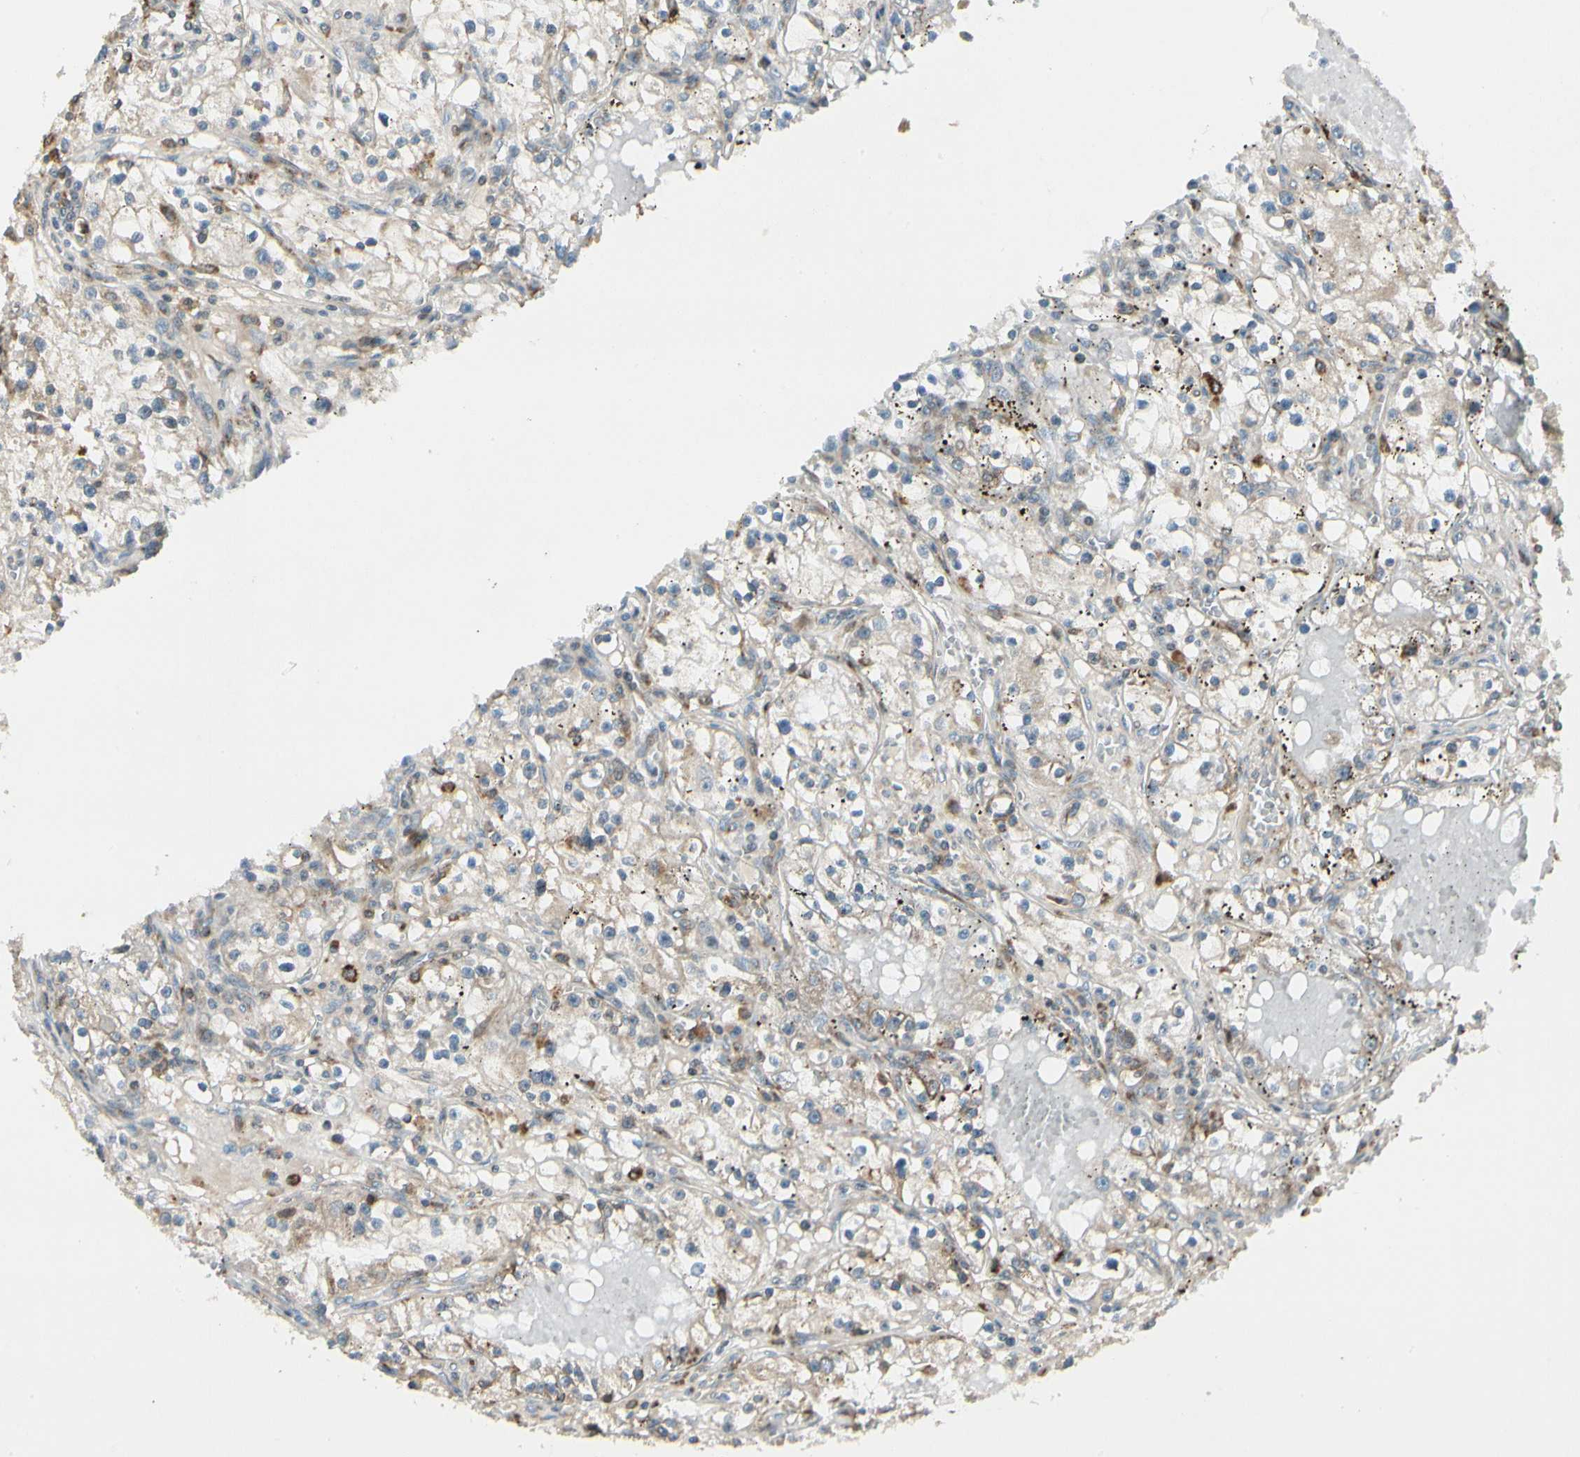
{"staining": {"intensity": "weak", "quantity": "25%-75%", "location": "cytoplasmic/membranous"}, "tissue": "renal cancer", "cell_type": "Tumor cells", "image_type": "cancer", "snomed": [{"axis": "morphology", "description": "Adenocarcinoma, NOS"}, {"axis": "topography", "description": "Kidney"}], "caption": "Renal cancer was stained to show a protein in brown. There is low levels of weak cytoplasmic/membranous staining in approximately 25%-75% of tumor cells. Nuclei are stained in blue.", "gene": "MRPL9", "patient": {"sex": "male", "age": 56}}